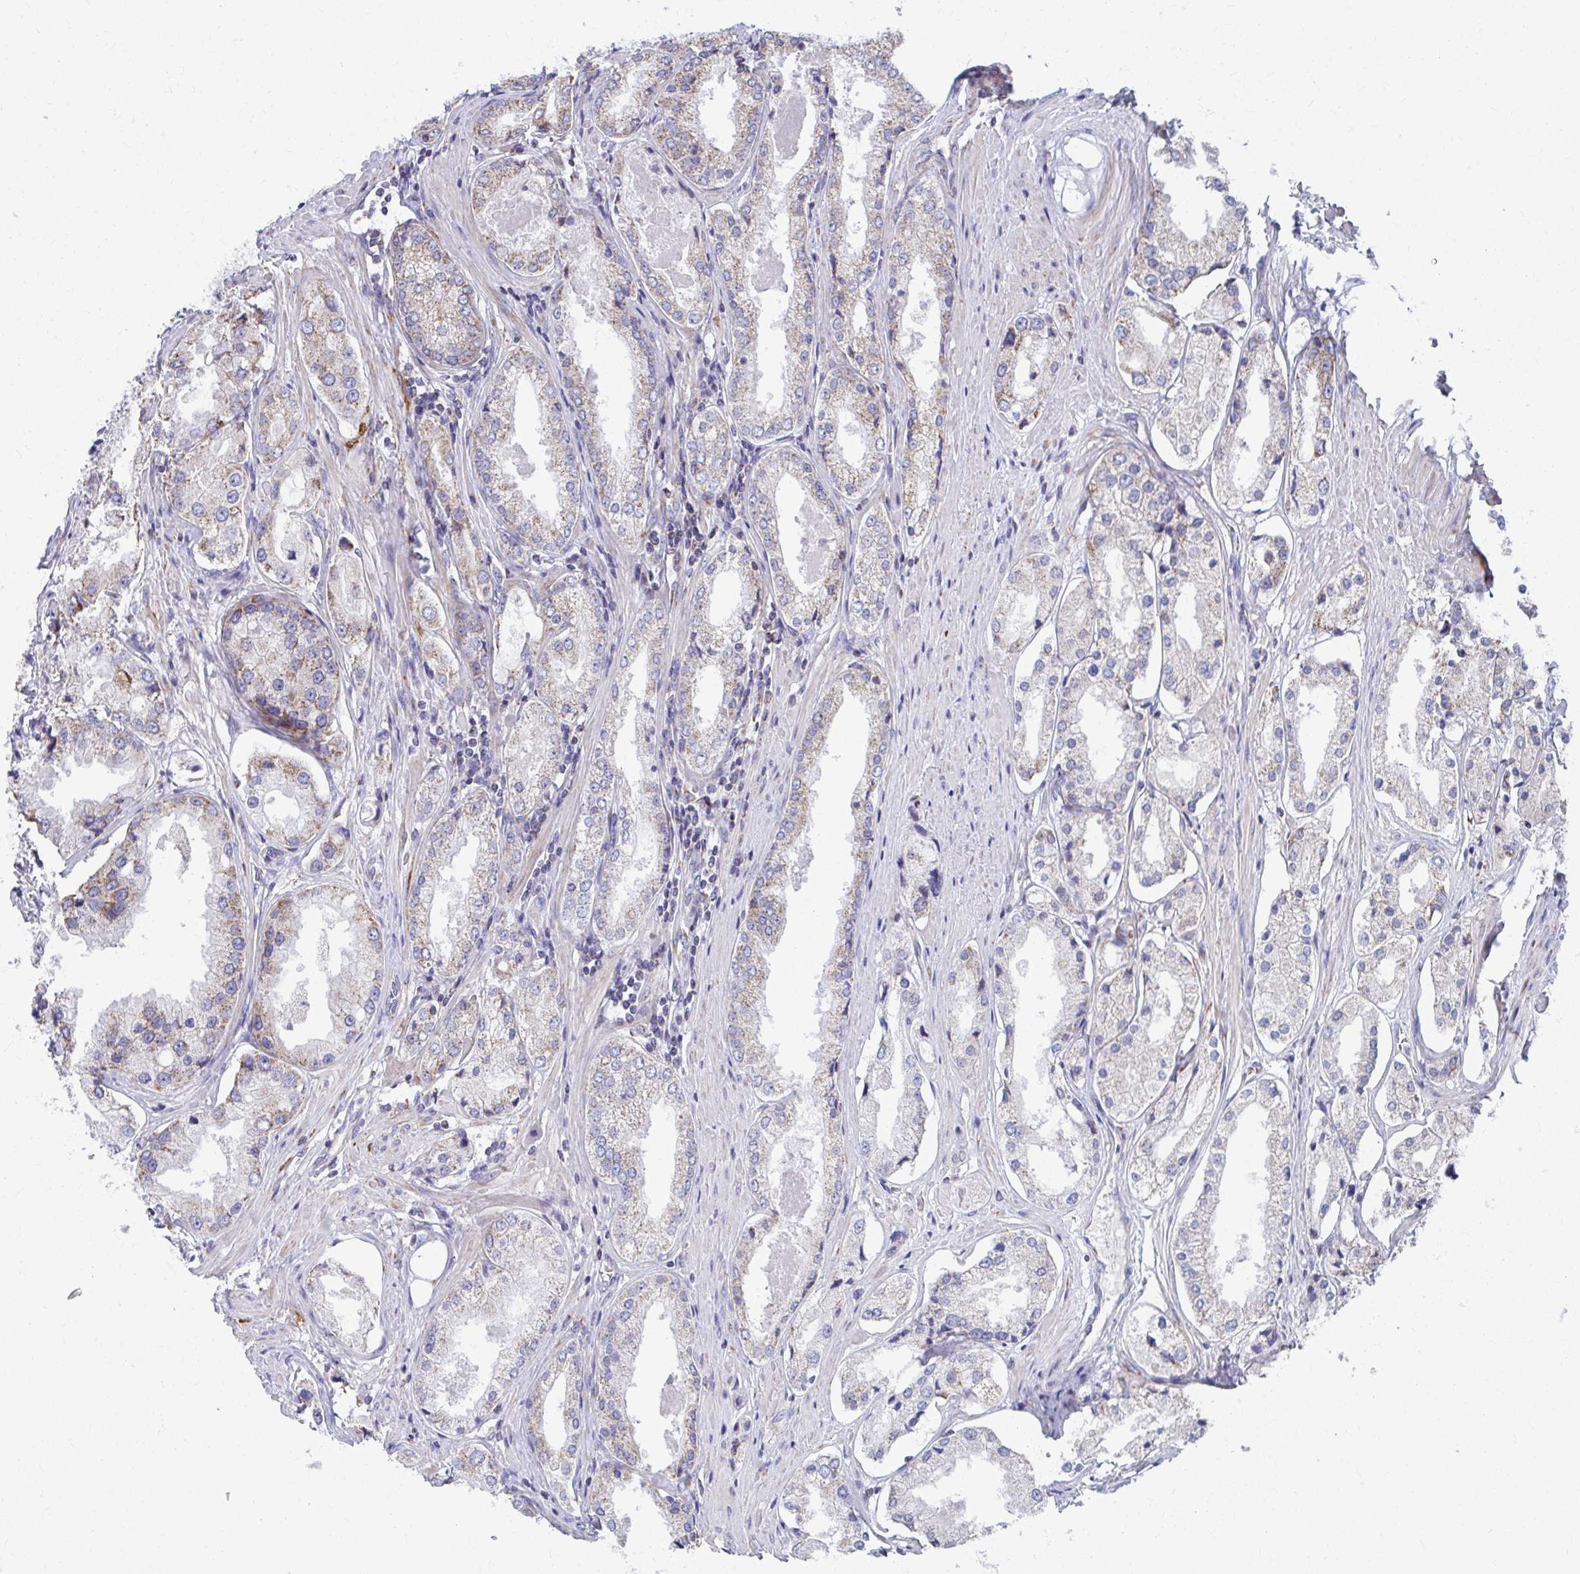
{"staining": {"intensity": "moderate", "quantity": "<25%", "location": "cytoplasmic/membranous"}, "tissue": "prostate cancer", "cell_type": "Tumor cells", "image_type": "cancer", "snomed": [{"axis": "morphology", "description": "Adenocarcinoma, Low grade"}, {"axis": "topography", "description": "Prostate"}], "caption": "Protein analysis of prostate cancer (adenocarcinoma (low-grade)) tissue demonstrates moderate cytoplasmic/membranous staining in about <25% of tumor cells.", "gene": "RCC1L", "patient": {"sex": "male", "age": 68}}